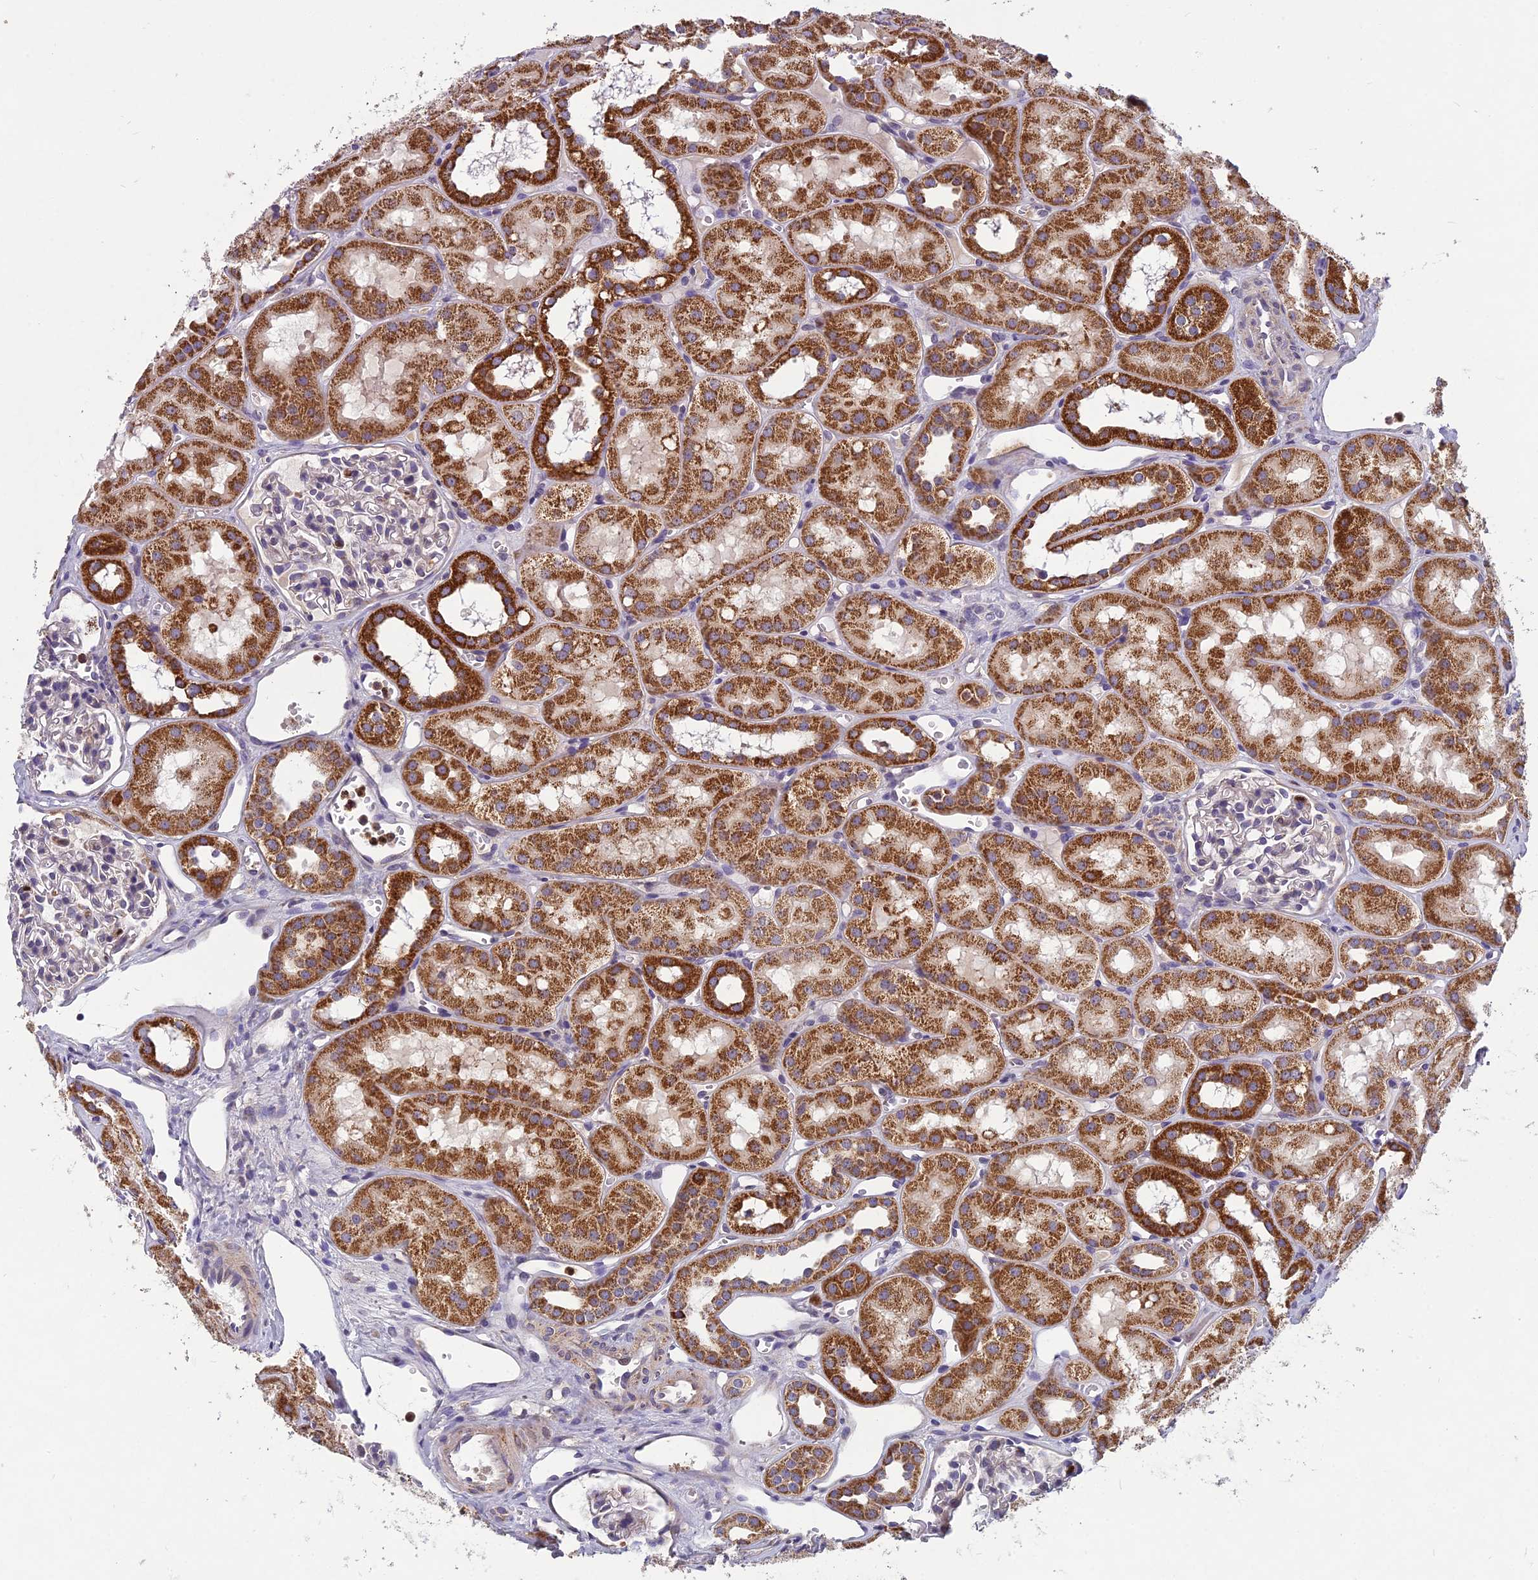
{"staining": {"intensity": "negative", "quantity": "none", "location": "none"}, "tissue": "kidney", "cell_type": "Cells in glomeruli", "image_type": "normal", "snomed": [{"axis": "morphology", "description": "Normal tissue, NOS"}, {"axis": "topography", "description": "Kidney"}], "caption": "DAB (3,3'-diaminobenzidine) immunohistochemical staining of normal kidney displays no significant positivity in cells in glomeruli. (Brightfield microscopy of DAB (3,3'-diaminobenzidine) immunohistochemistry (IHC) at high magnification).", "gene": "ENSG00000188897", "patient": {"sex": "male", "age": 16}}